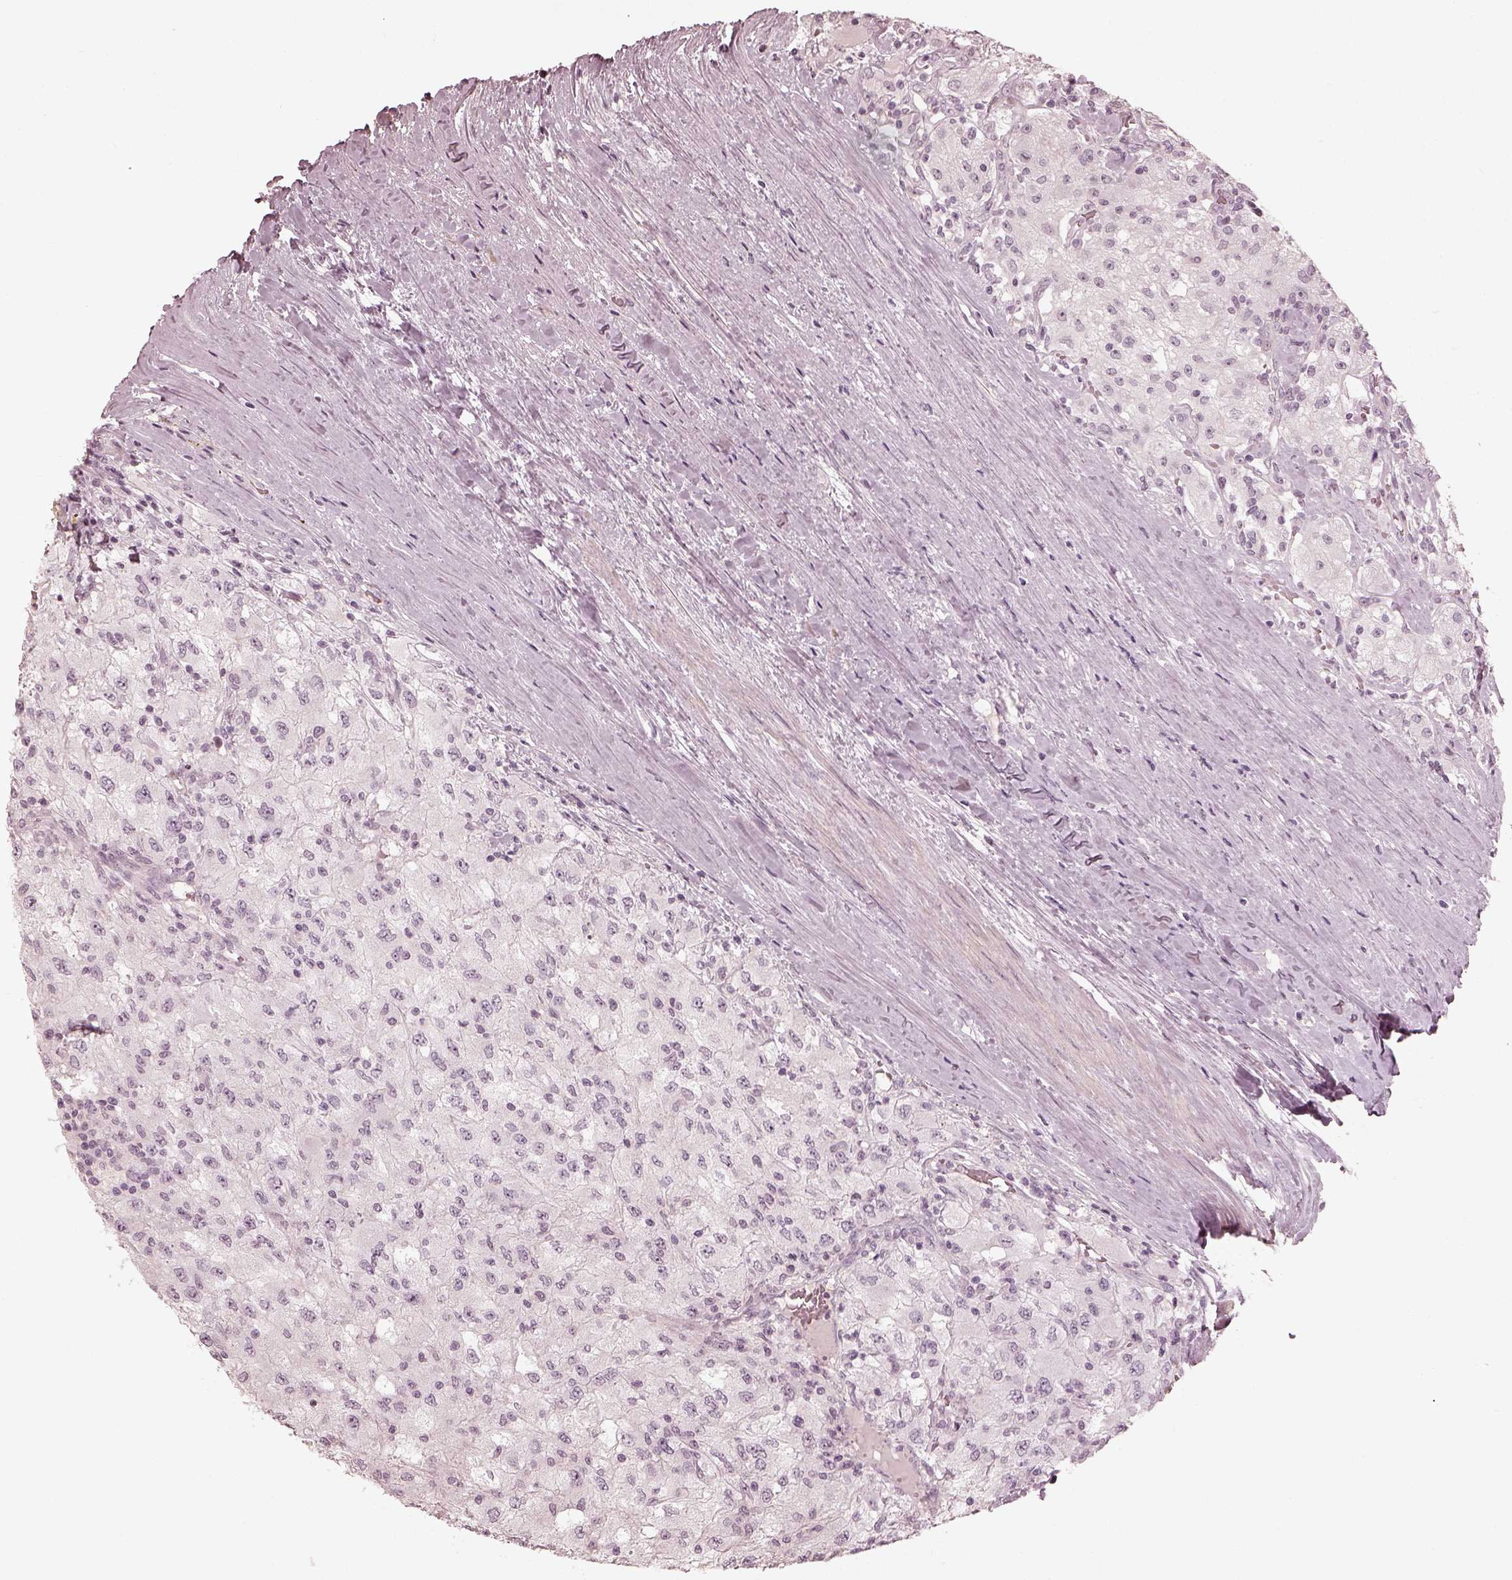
{"staining": {"intensity": "negative", "quantity": "none", "location": "none"}, "tissue": "renal cancer", "cell_type": "Tumor cells", "image_type": "cancer", "snomed": [{"axis": "morphology", "description": "Adenocarcinoma, NOS"}, {"axis": "topography", "description": "Kidney"}], "caption": "Tumor cells show no significant protein staining in renal adenocarcinoma. (DAB (3,3'-diaminobenzidine) IHC visualized using brightfield microscopy, high magnification).", "gene": "ADRB3", "patient": {"sex": "female", "age": 67}}